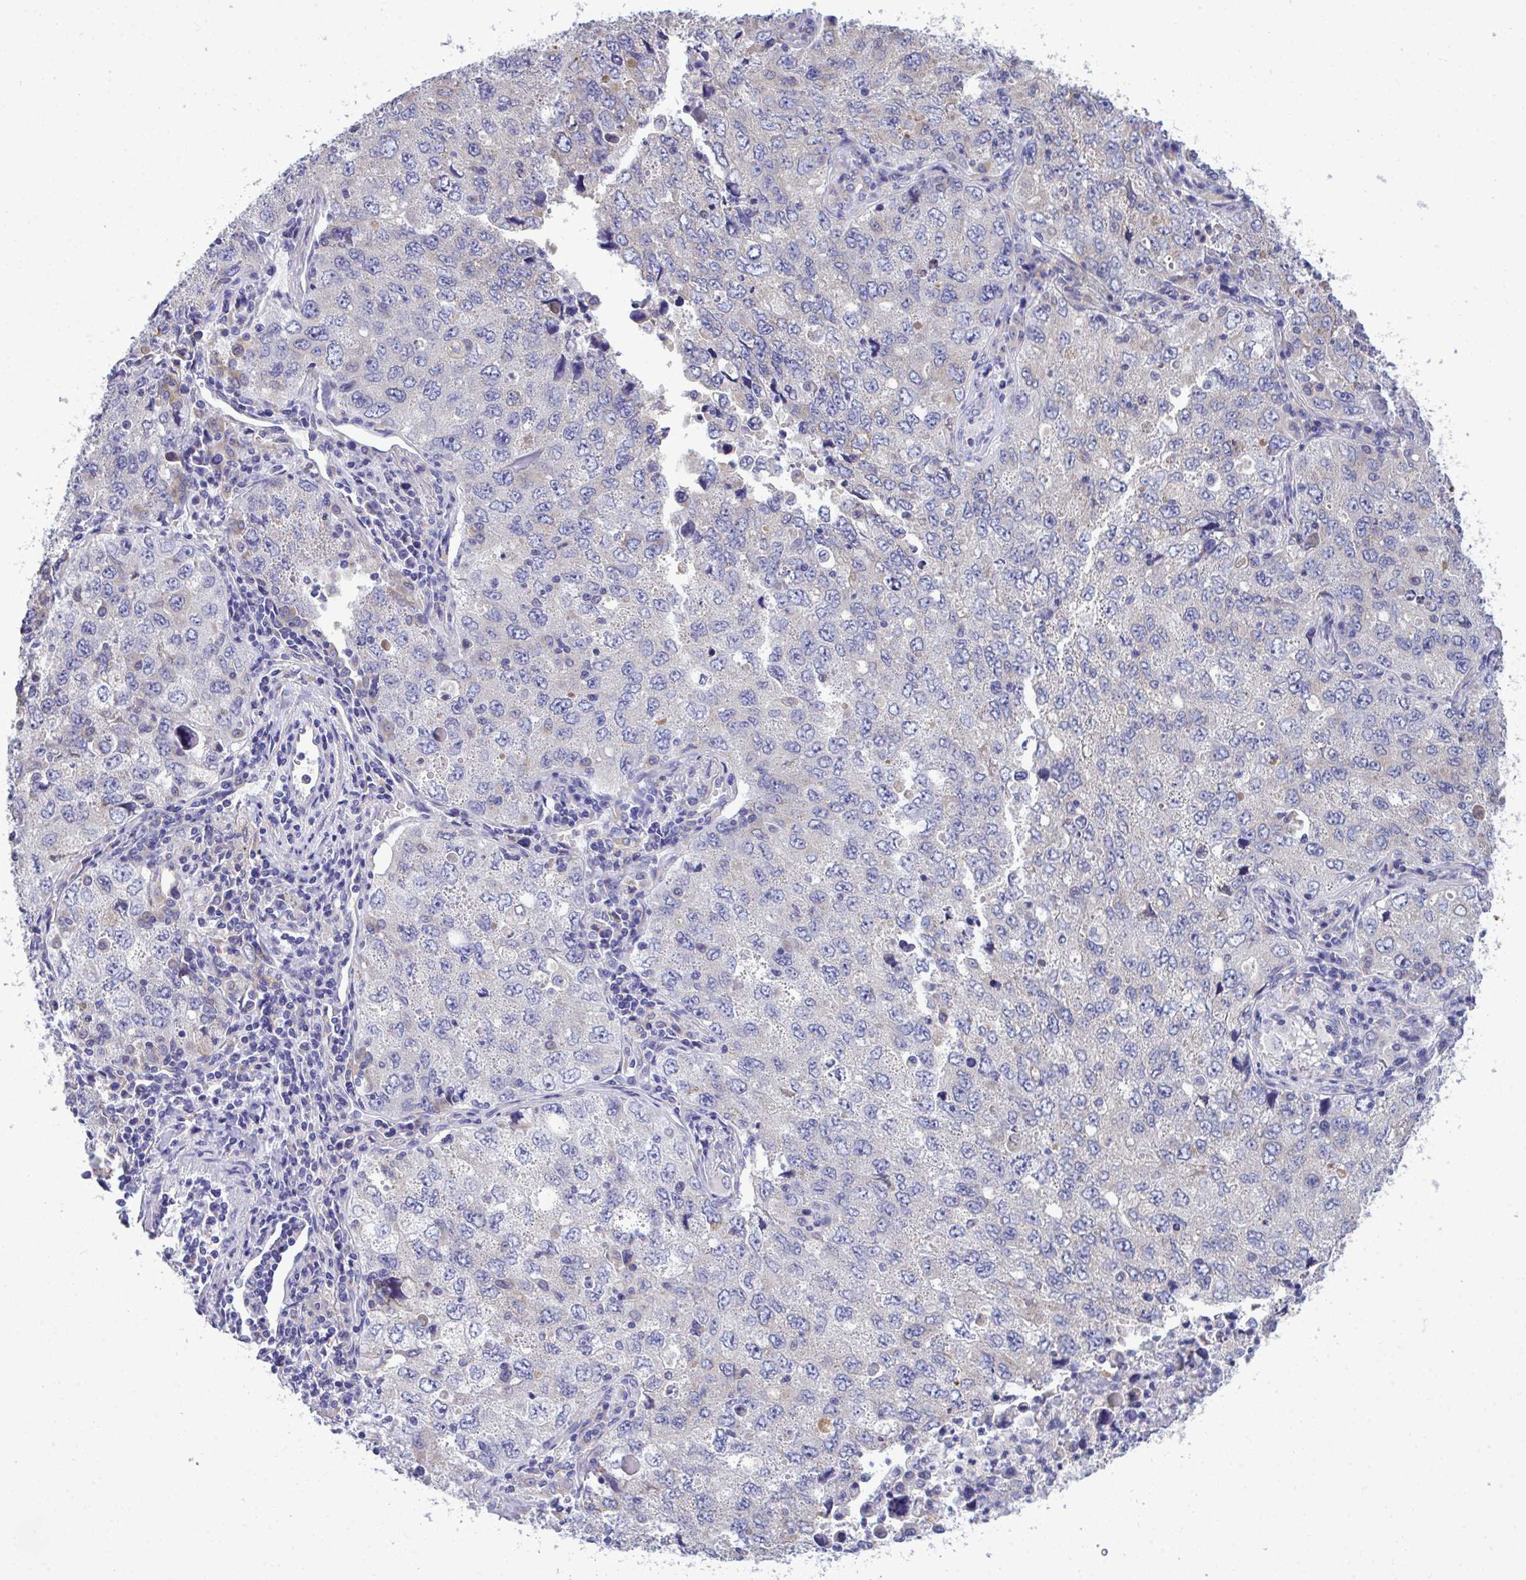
{"staining": {"intensity": "negative", "quantity": "none", "location": "none"}, "tissue": "lung cancer", "cell_type": "Tumor cells", "image_type": "cancer", "snomed": [{"axis": "morphology", "description": "Adenocarcinoma, NOS"}, {"axis": "topography", "description": "Lung"}], "caption": "The image shows no staining of tumor cells in lung cancer.", "gene": "PIGK", "patient": {"sex": "female", "age": 57}}